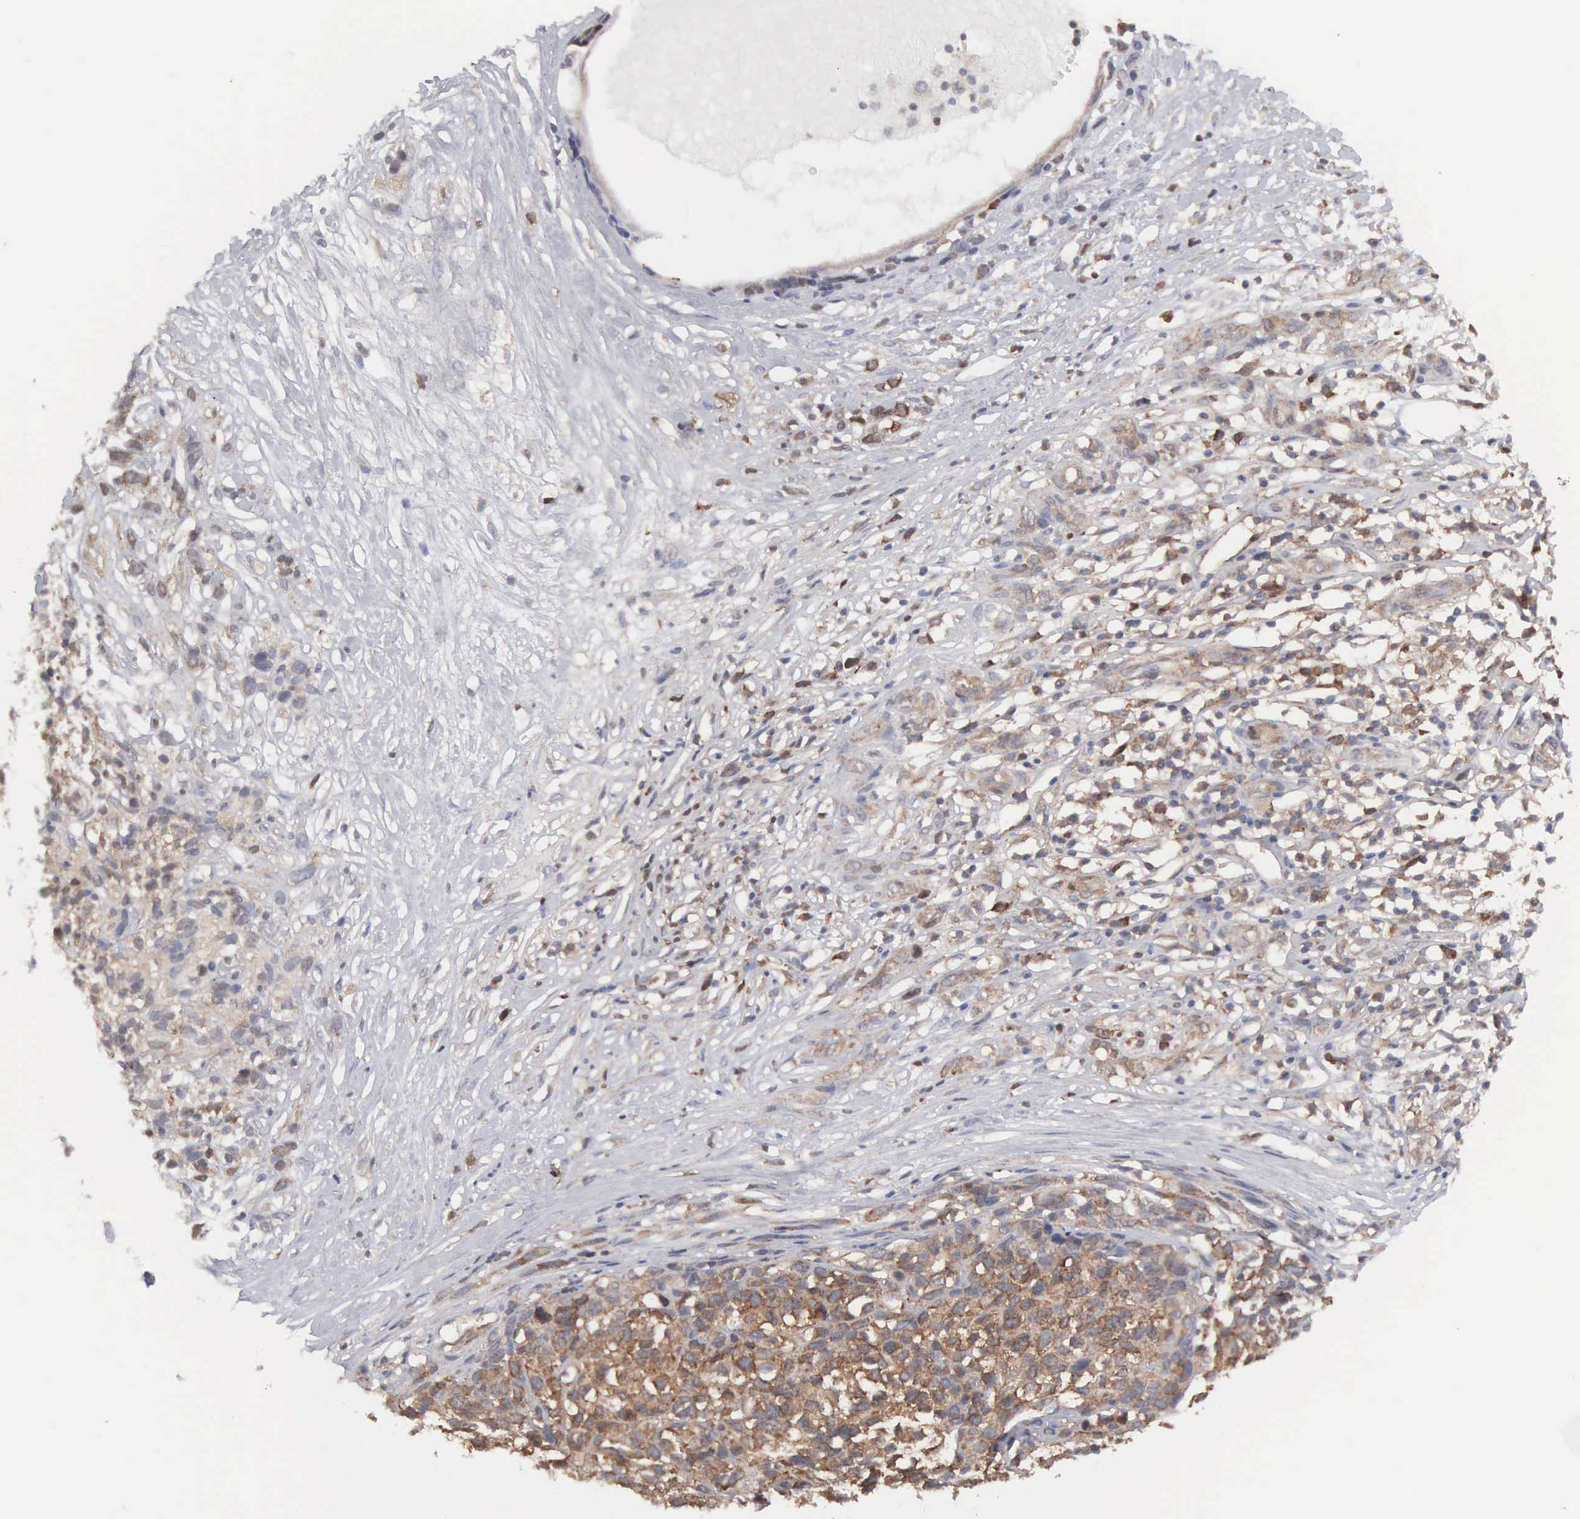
{"staining": {"intensity": "moderate", "quantity": "25%-75%", "location": "cytoplasmic/membranous"}, "tissue": "melanoma", "cell_type": "Tumor cells", "image_type": "cancer", "snomed": [{"axis": "morphology", "description": "Malignant melanoma, NOS"}, {"axis": "topography", "description": "Skin"}], "caption": "IHC of melanoma displays medium levels of moderate cytoplasmic/membranous staining in about 25%-75% of tumor cells.", "gene": "MTHFD1", "patient": {"sex": "female", "age": 85}}